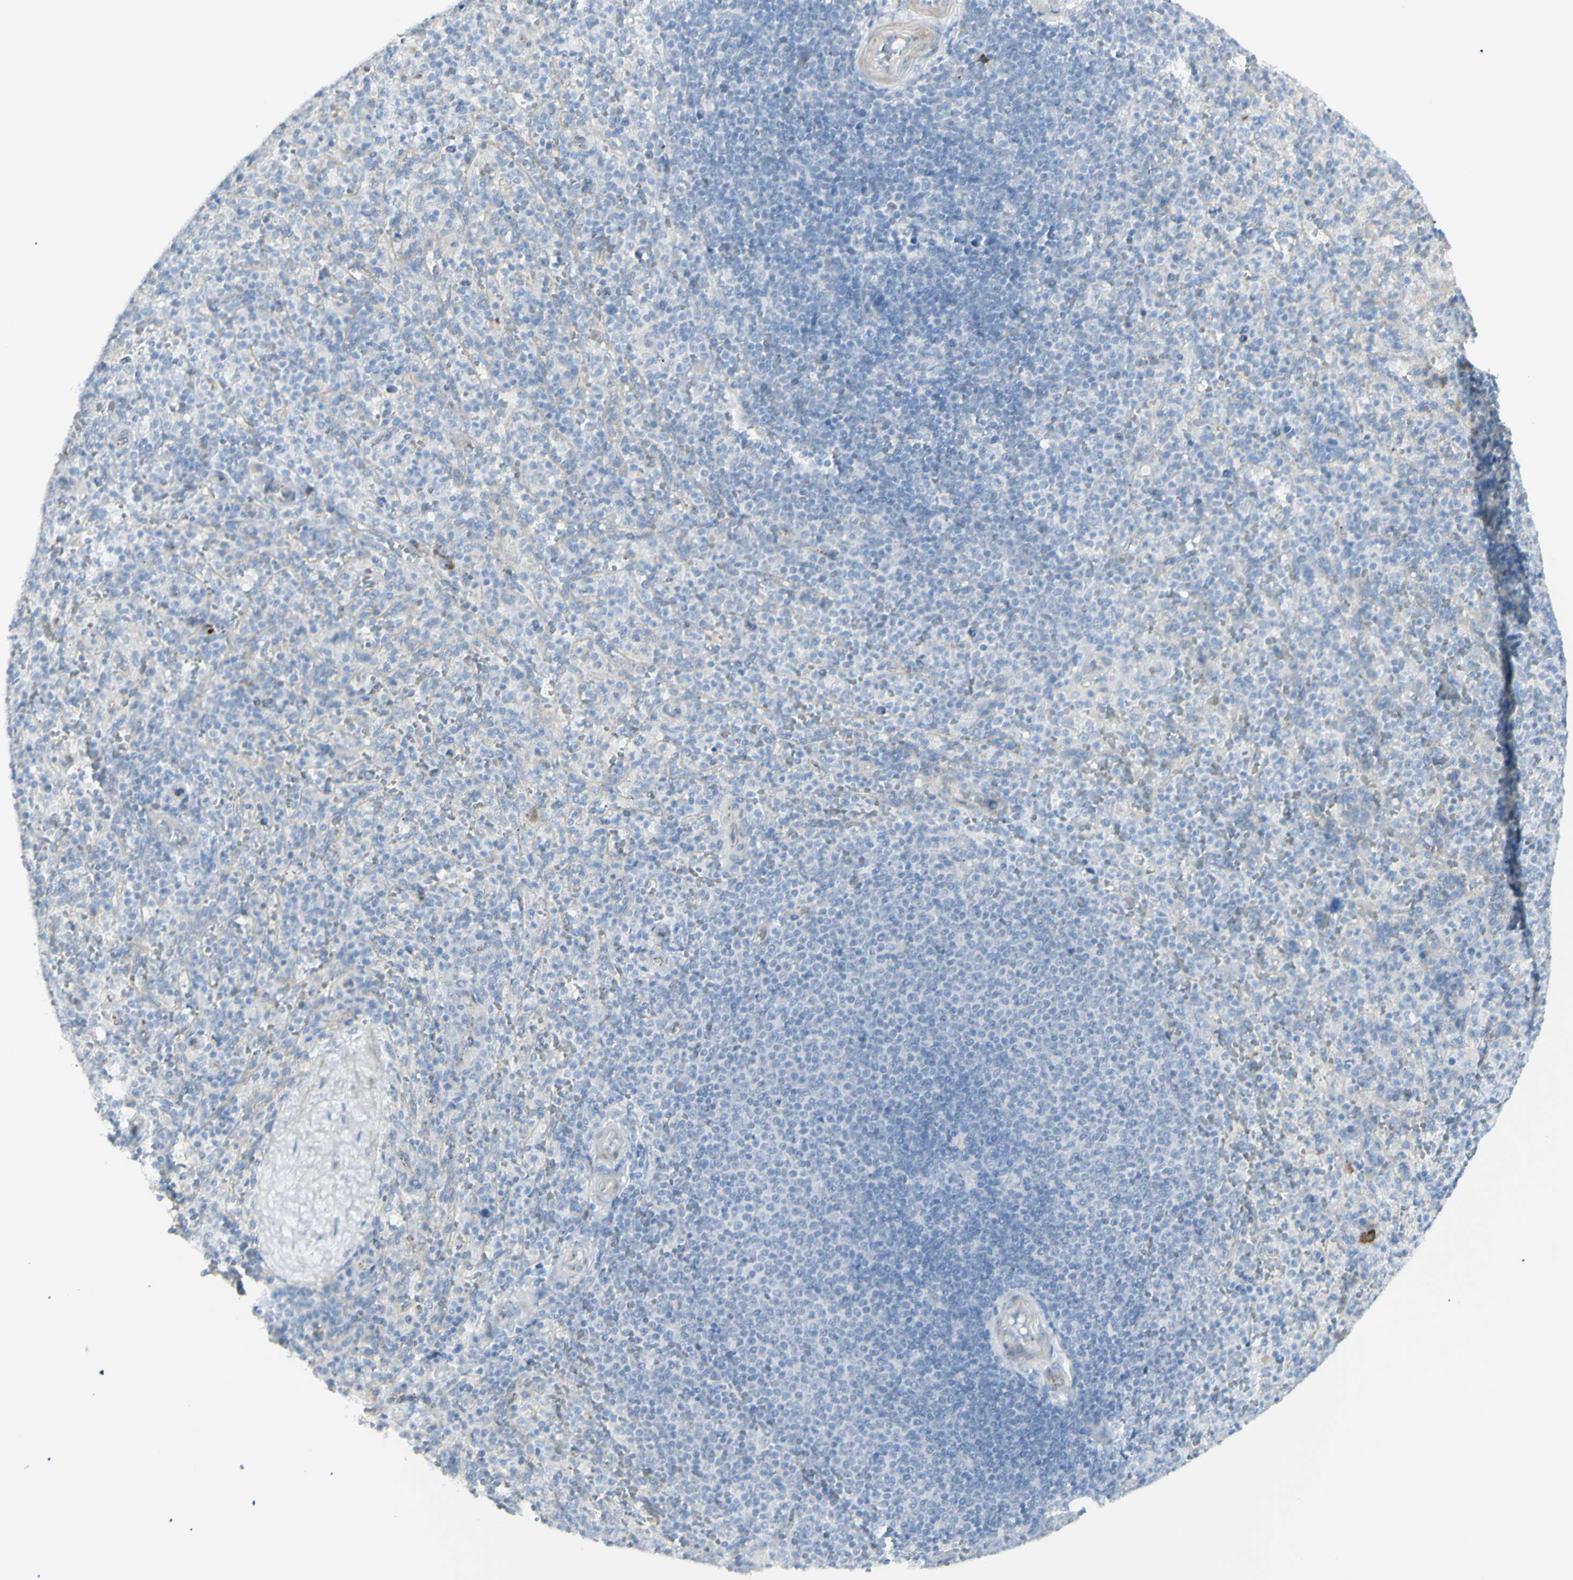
{"staining": {"intensity": "negative", "quantity": "none", "location": "none"}, "tissue": "spleen", "cell_type": "Cells in red pulp", "image_type": "normal", "snomed": [{"axis": "morphology", "description": "Normal tissue, NOS"}, {"axis": "topography", "description": "Spleen"}], "caption": "Immunohistochemical staining of unremarkable spleen reveals no significant staining in cells in red pulp. (Stains: DAB (3,3'-diaminobenzidine) immunohistochemistry (IHC) with hematoxylin counter stain, Microscopy: brightfield microscopy at high magnification).", "gene": "NDST4", "patient": {"sex": "male", "age": 36}}